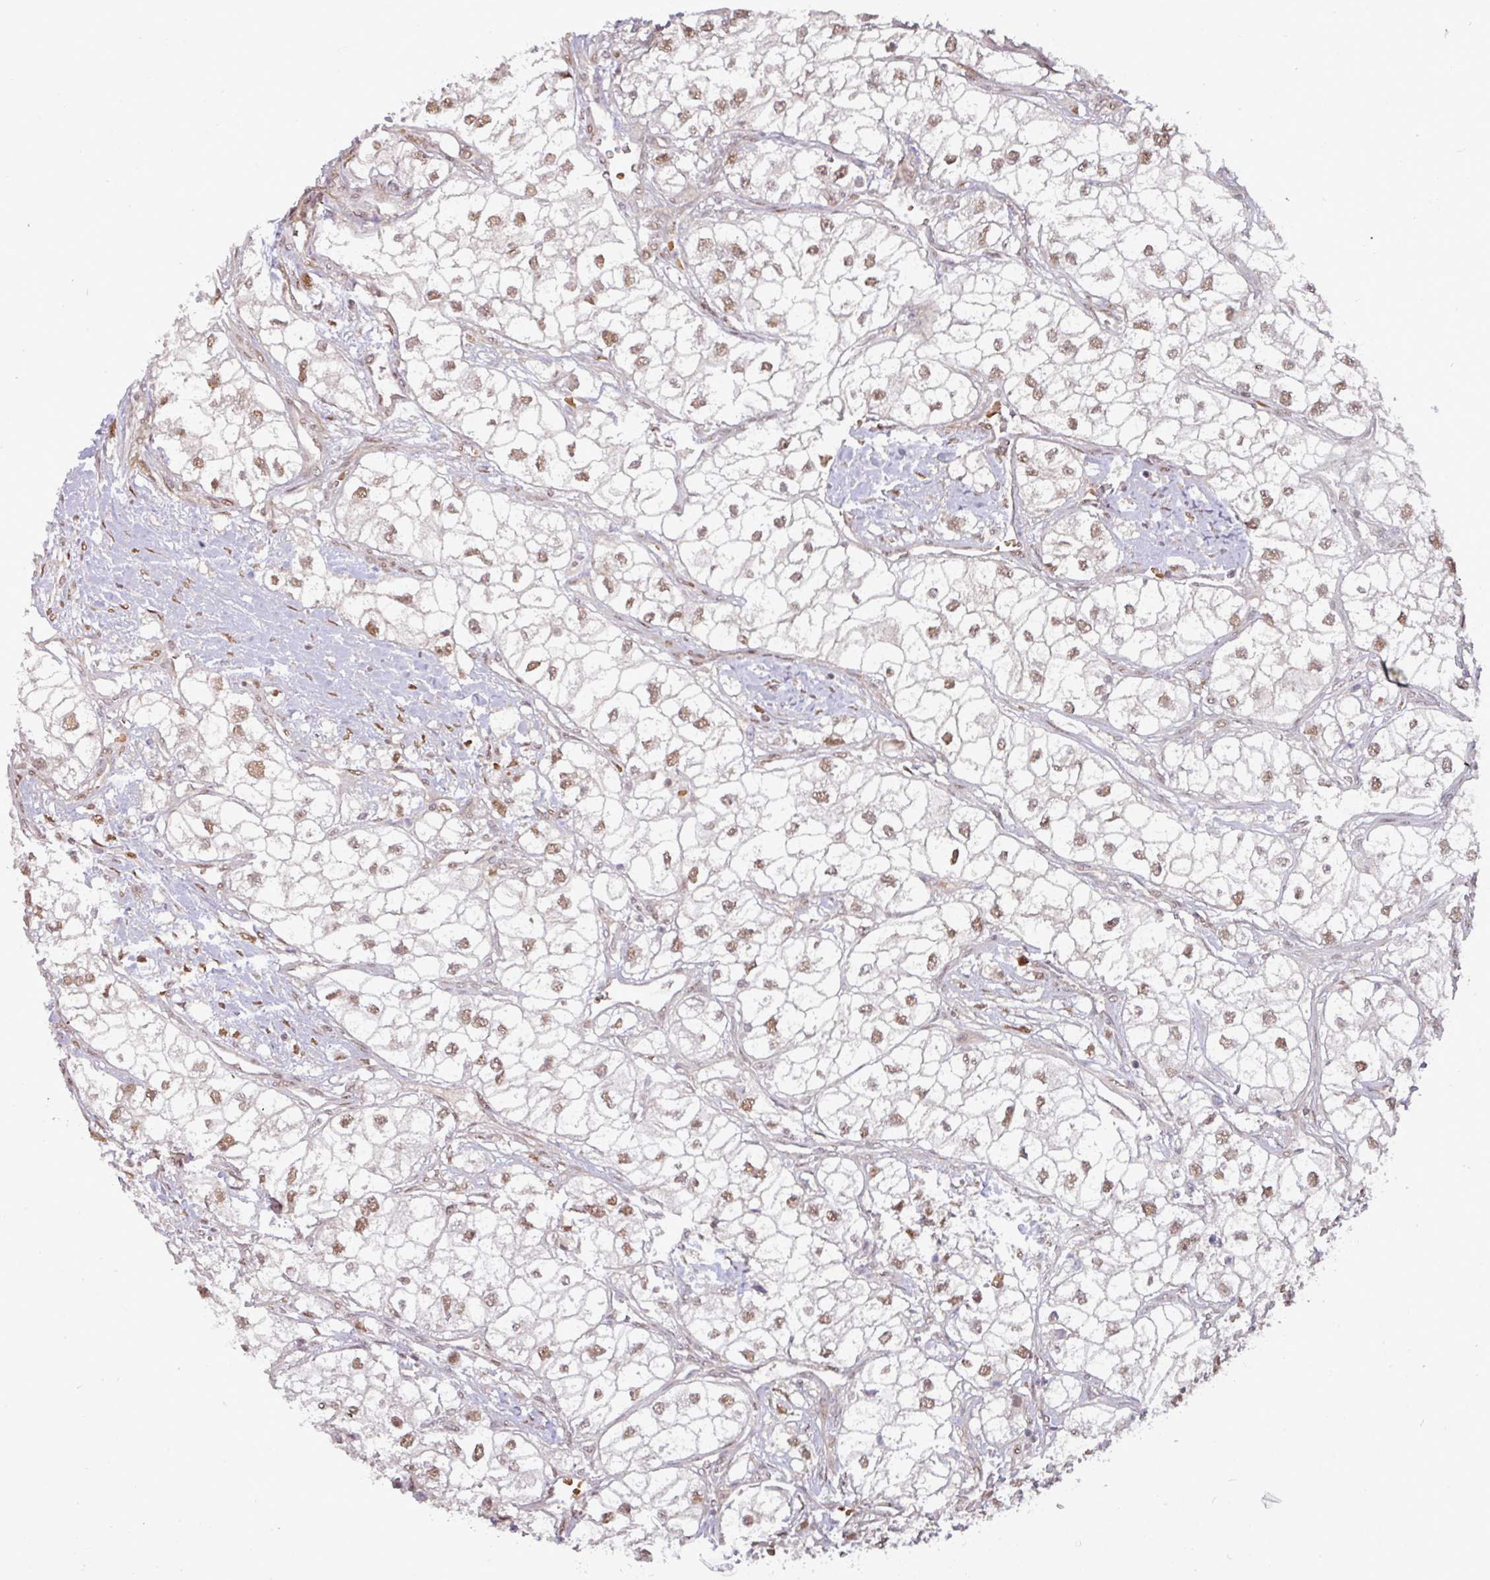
{"staining": {"intensity": "moderate", "quantity": ">75%", "location": "nuclear"}, "tissue": "renal cancer", "cell_type": "Tumor cells", "image_type": "cancer", "snomed": [{"axis": "morphology", "description": "Adenocarcinoma, NOS"}, {"axis": "topography", "description": "Kidney"}], "caption": "IHC staining of renal cancer (adenocarcinoma), which displays medium levels of moderate nuclear staining in about >75% of tumor cells indicating moderate nuclear protein staining. The staining was performed using DAB (brown) for protein detection and nuclei were counterstained in hematoxylin (blue).", "gene": "CIC", "patient": {"sex": "male", "age": 59}}